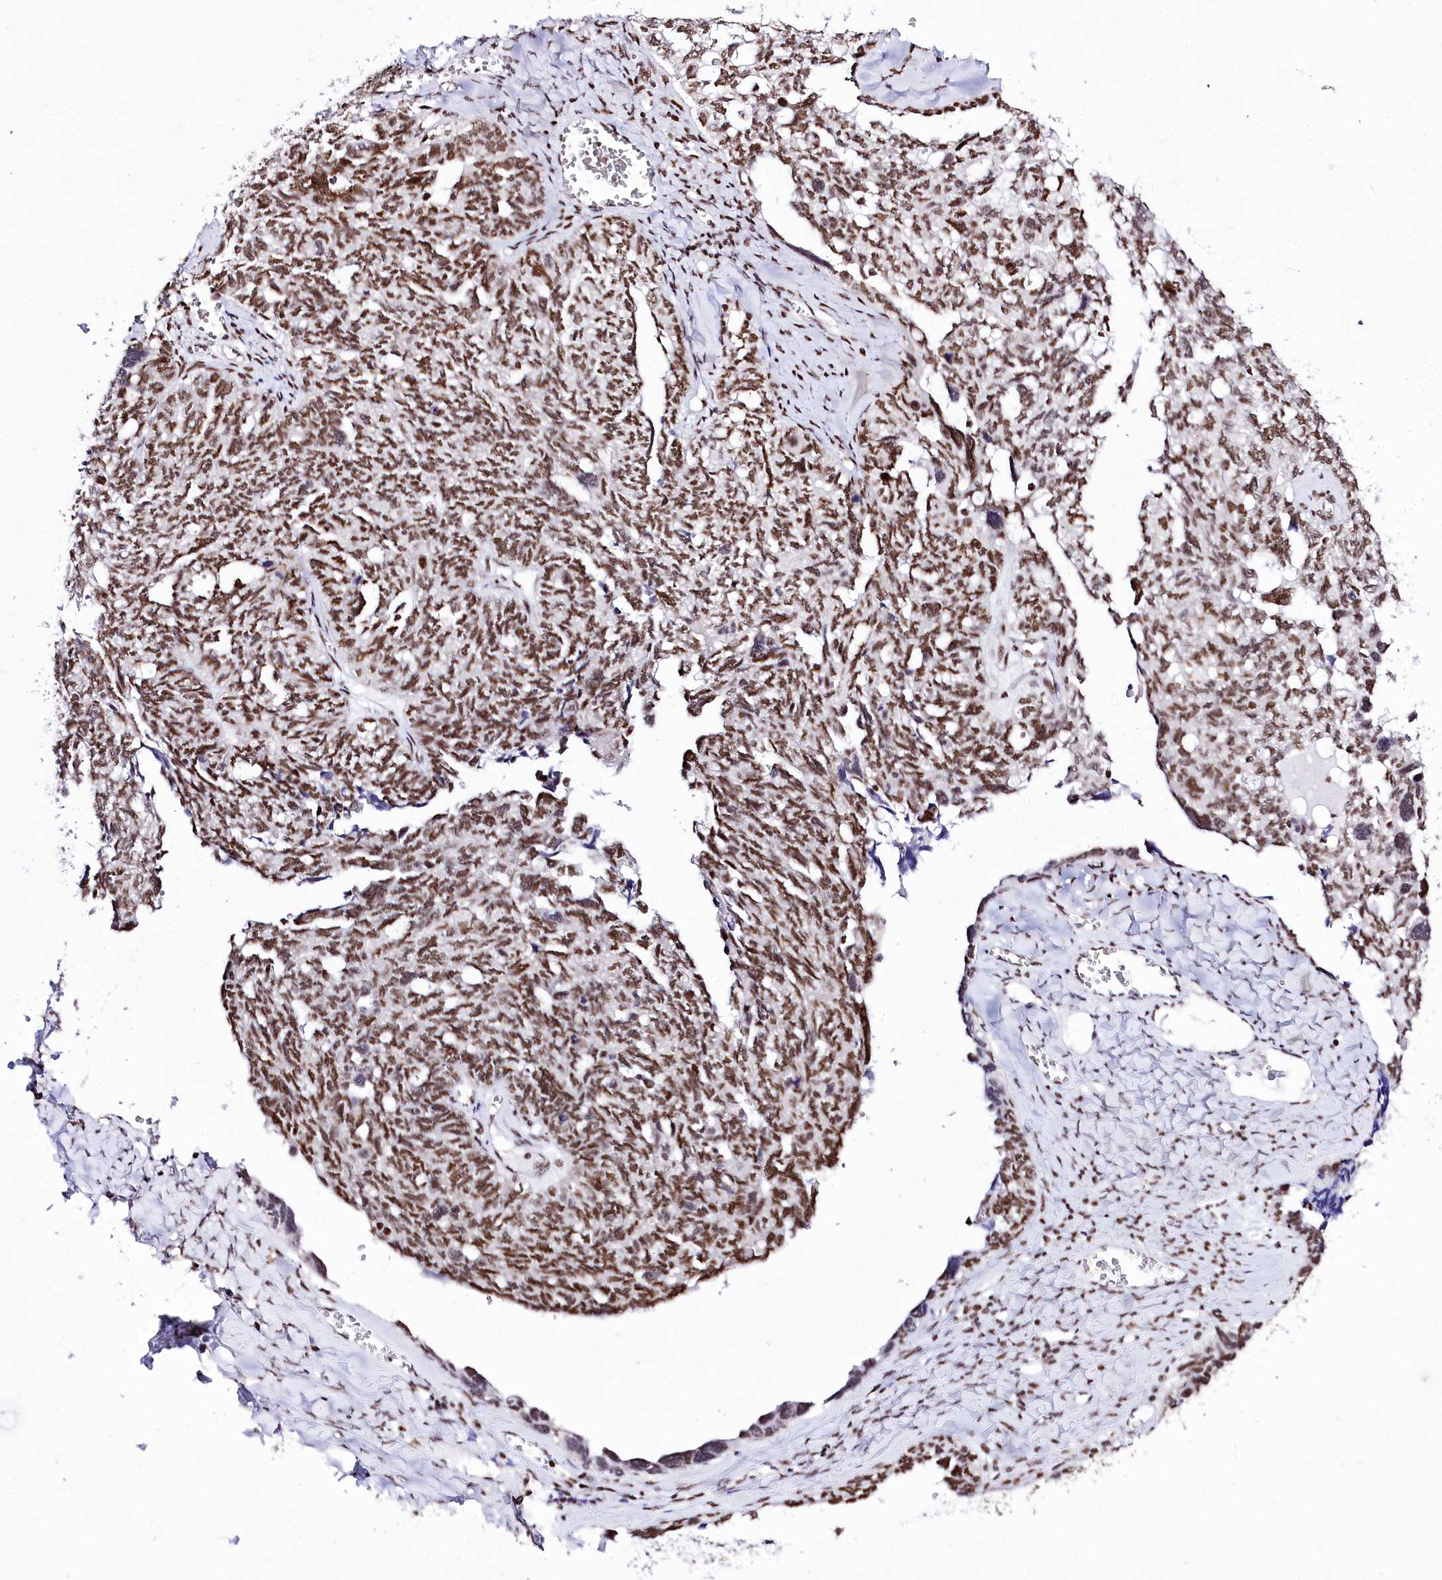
{"staining": {"intensity": "moderate", "quantity": ">75%", "location": "nuclear"}, "tissue": "ovarian cancer", "cell_type": "Tumor cells", "image_type": "cancer", "snomed": [{"axis": "morphology", "description": "Cystadenocarcinoma, serous, NOS"}, {"axis": "topography", "description": "Ovary"}], "caption": "Immunohistochemical staining of ovarian cancer (serous cystadenocarcinoma) shows moderate nuclear protein positivity in approximately >75% of tumor cells.", "gene": "POU4F3", "patient": {"sex": "female", "age": 79}}